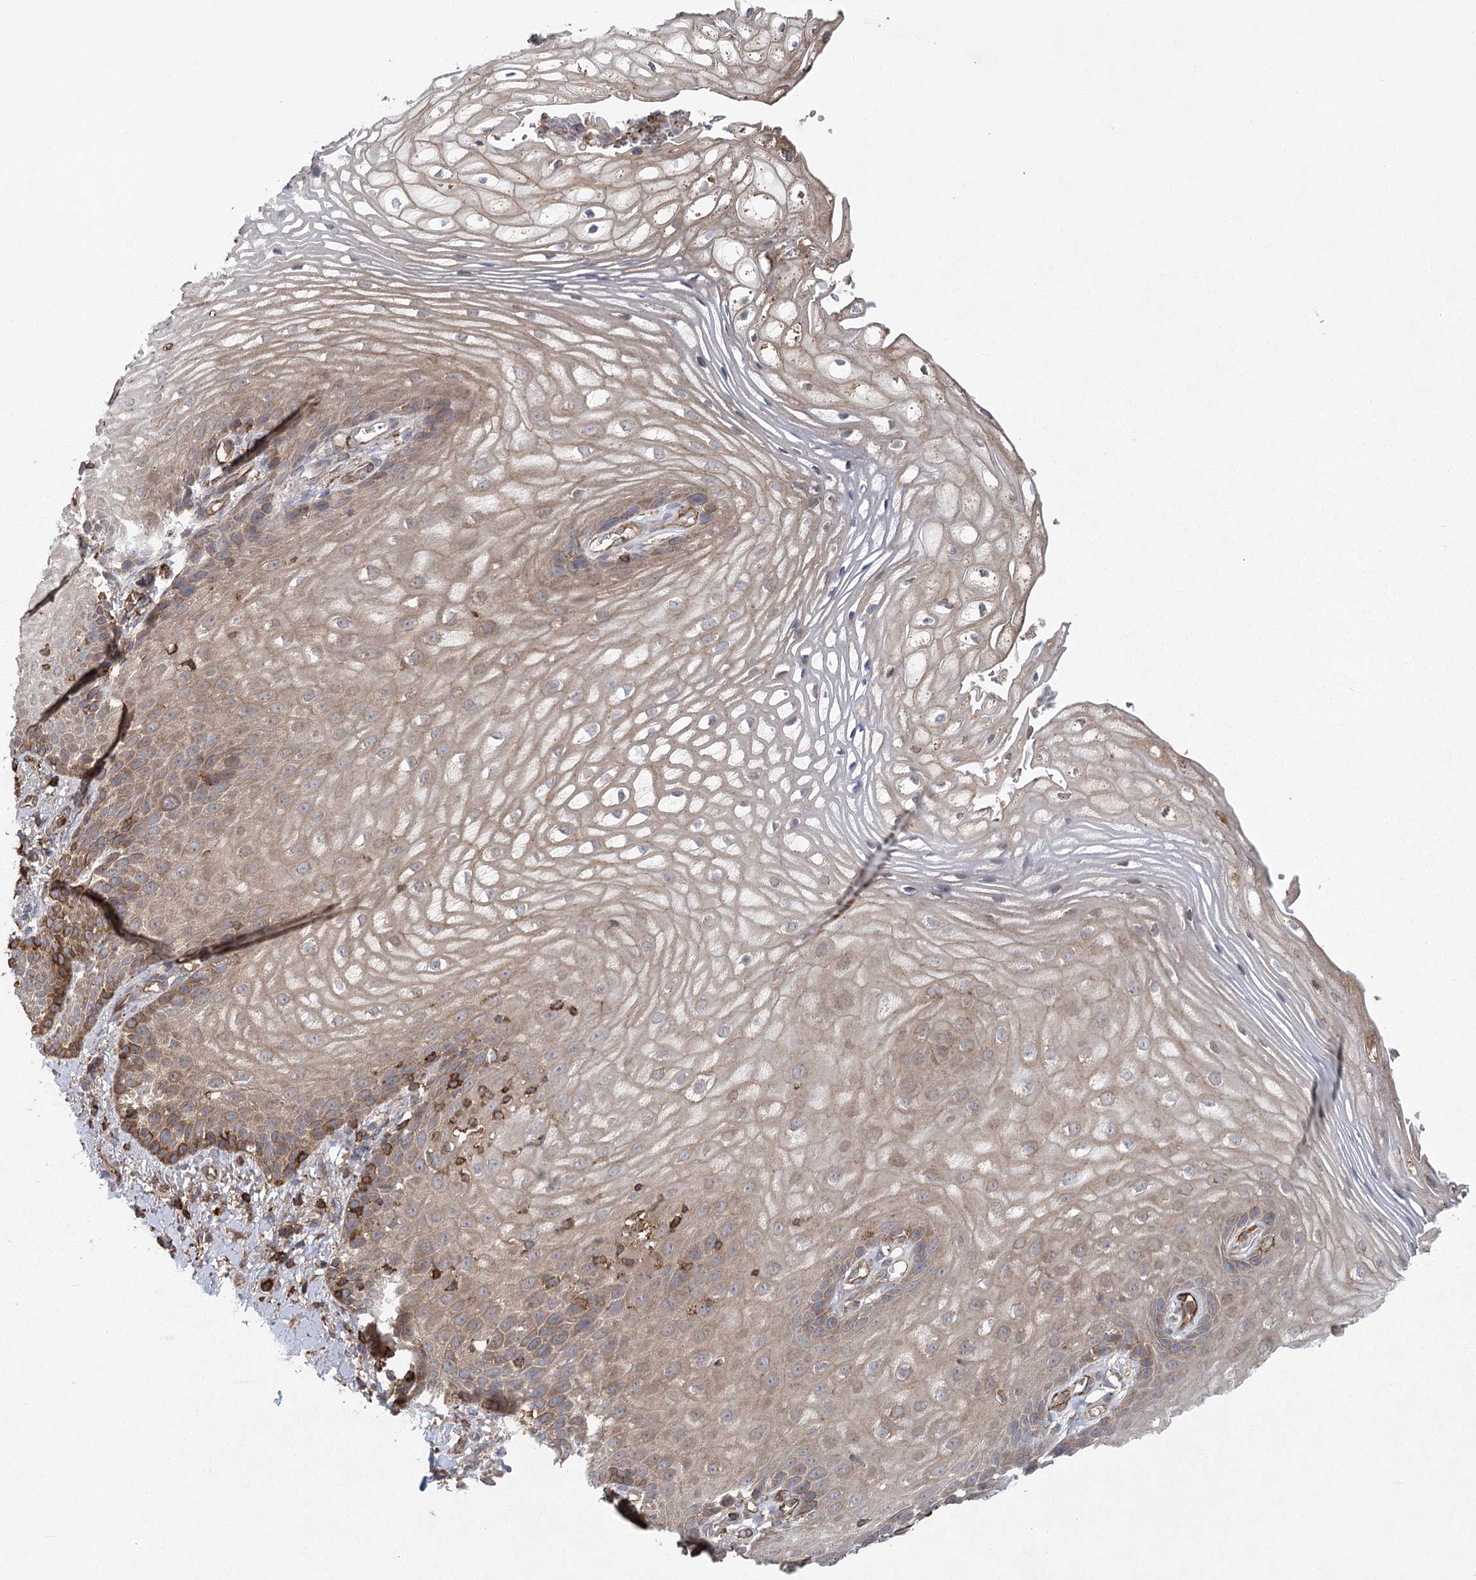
{"staining": {"intensity": "moderate", "quantity": "25%-75%", "location": "cytoplasmic/membranous"}, "tissue": "vagina", "cell_type": "Squamous epithelial cells", "image_type": "normal", "snomed": [{"axis": "morphology", "description": "Normal tissue, NOS"}, {"axis": "topography", "description": "Vagina"}], "caption": "Approximately 25%-75% of squamous epithelial cells in normal human vagina reveal moderate cytoplasmic/membranous protein expression as visualized by brown immunohistochemical staining.", "gene": "PLEKHA7", "patient": {"sex": "female", "age": 60}}